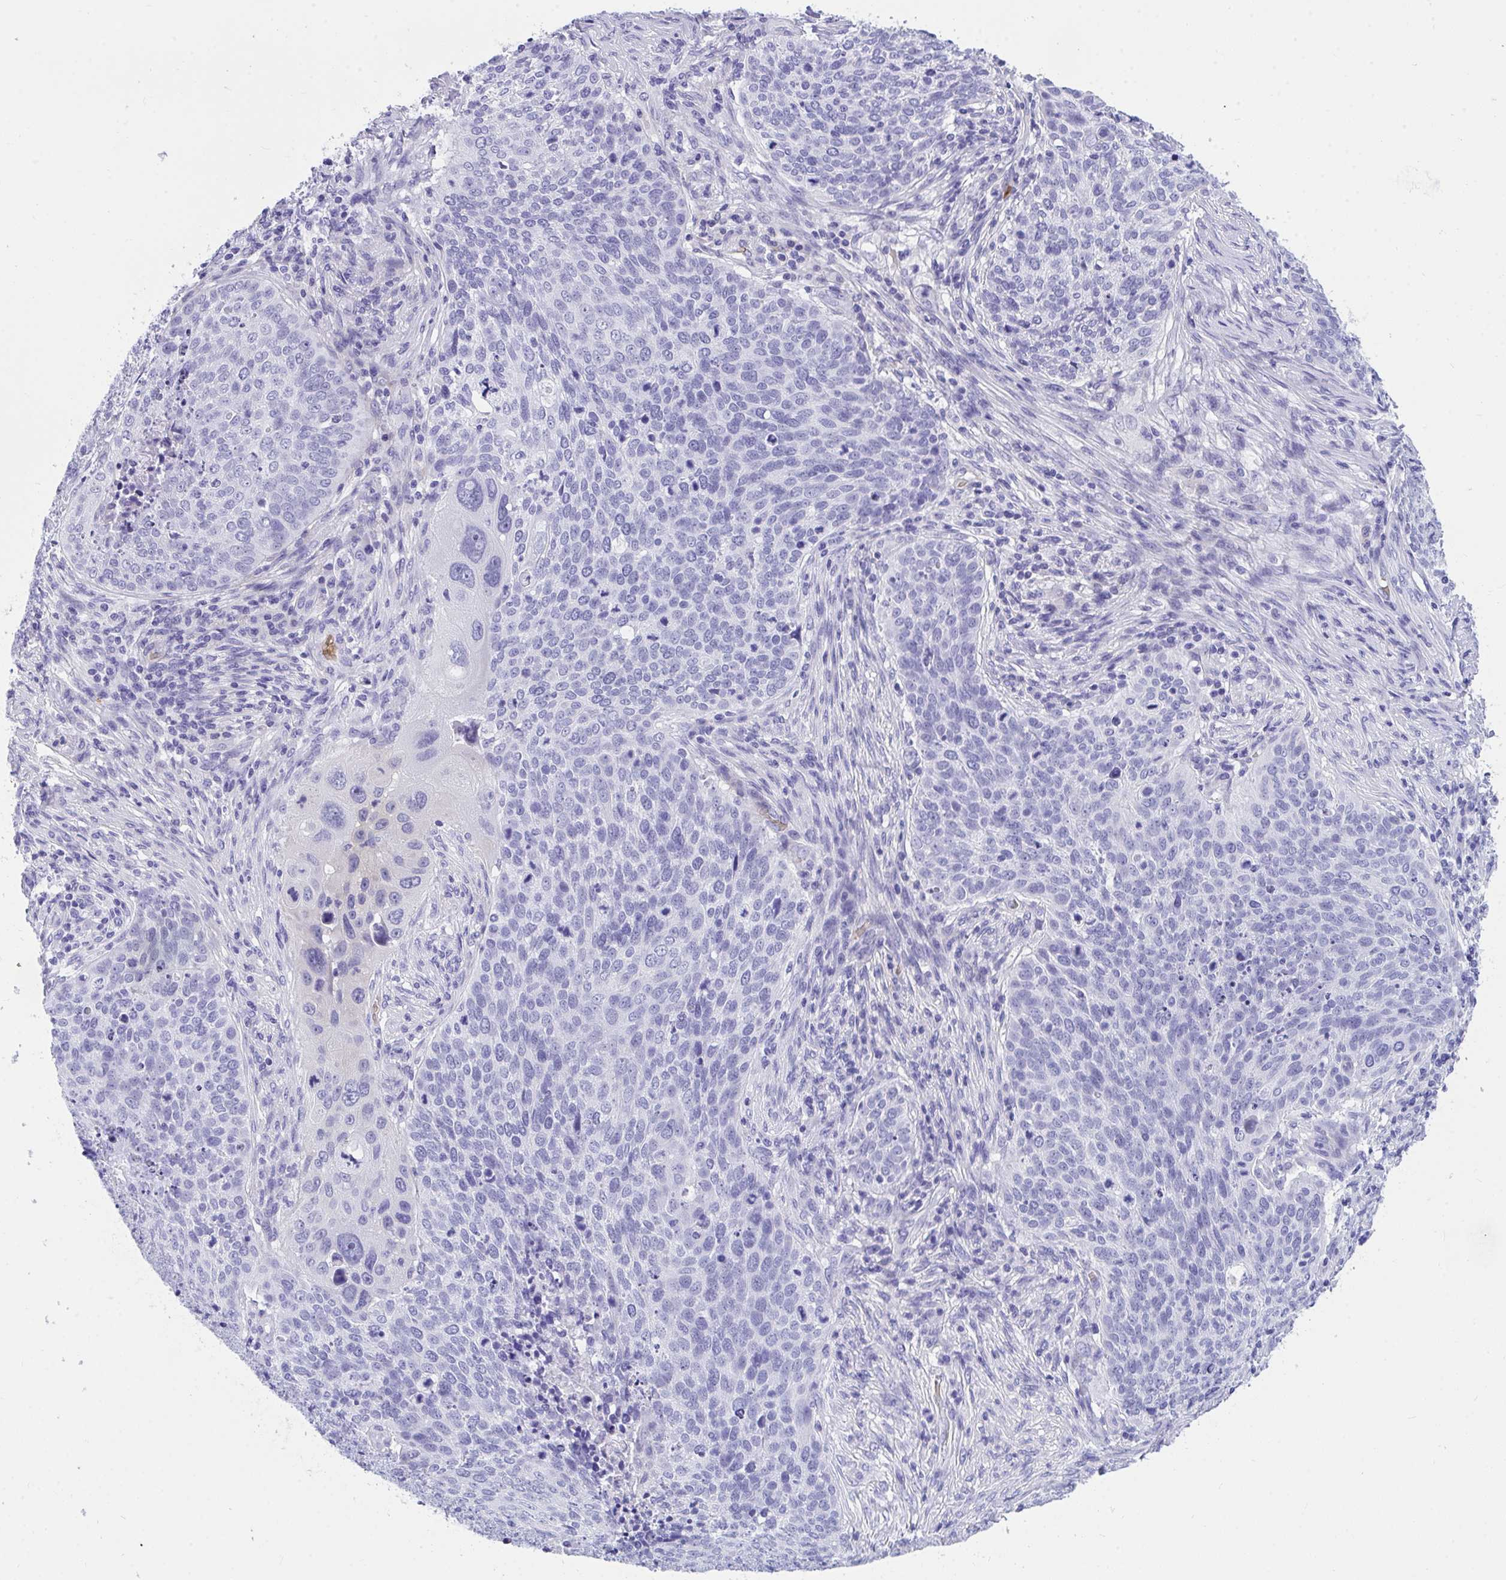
{"staining": {"intensity": "negative", "quantity": "none", "location": "none"}, "tissue": "lung cancer", "cell_type": "Tumor cells", "image_type": "cancer", "snomed": [{"axis": "morphology", "description": "Squamous cell carcinoma, NOS"}, {"axis": "topography", "description": "Lung"}], "caption": "Immunohistochemical staining of human lung cancer (squamous cell carcinoma) exhibits no significant positivity in tumor cells.", "gene": "ANK1", "patient": {"sex": "male", "age": 63}}